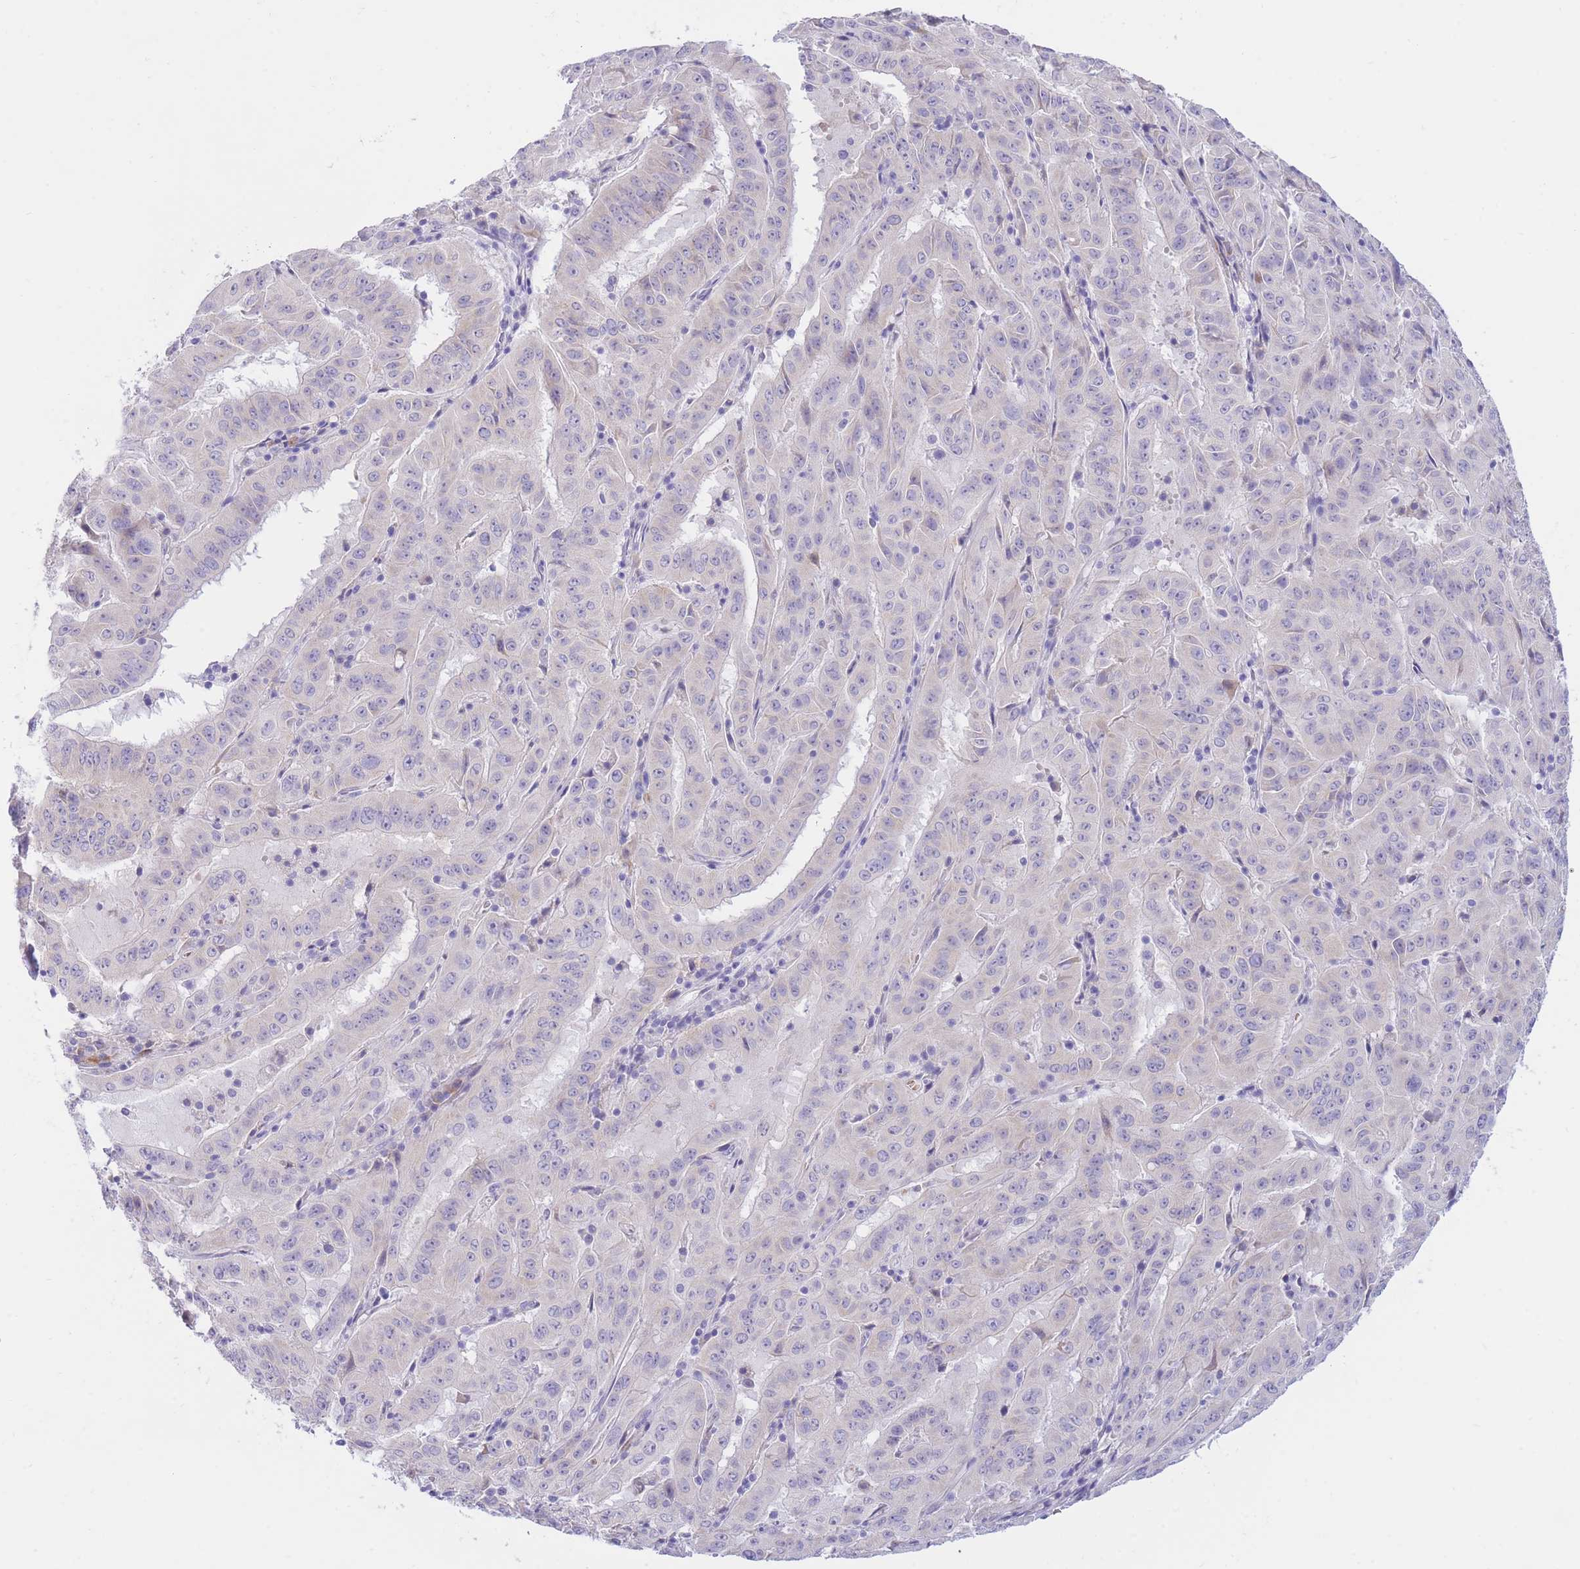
{"staining": {"intensity": "negative", "quantity": "none", "location": "none"}, "tissue": "pancreatic cancer", "cell_type": "Tumor cells", "image_type": "cancer", "snomed": [{"axis": "morphology", "description": "Adenocarcinoma, NOS"}, {"axis": "topography", "description": "Pancreas"}], "caption": "IHC photomicrograph of human pancreatic cancer (adenocarcinoma) stained for a protein (brown), which demonstrates no staining in tumor cells. The staining was performed using DAB (3,3'-diaminobenzidine) to visualize the protein expression in brown, while the nuclei were stained in blue with hematoxylin (Magnification: 20x).", "gene": "SSUH2", "patient": {"sex": "male", "age": 63}}